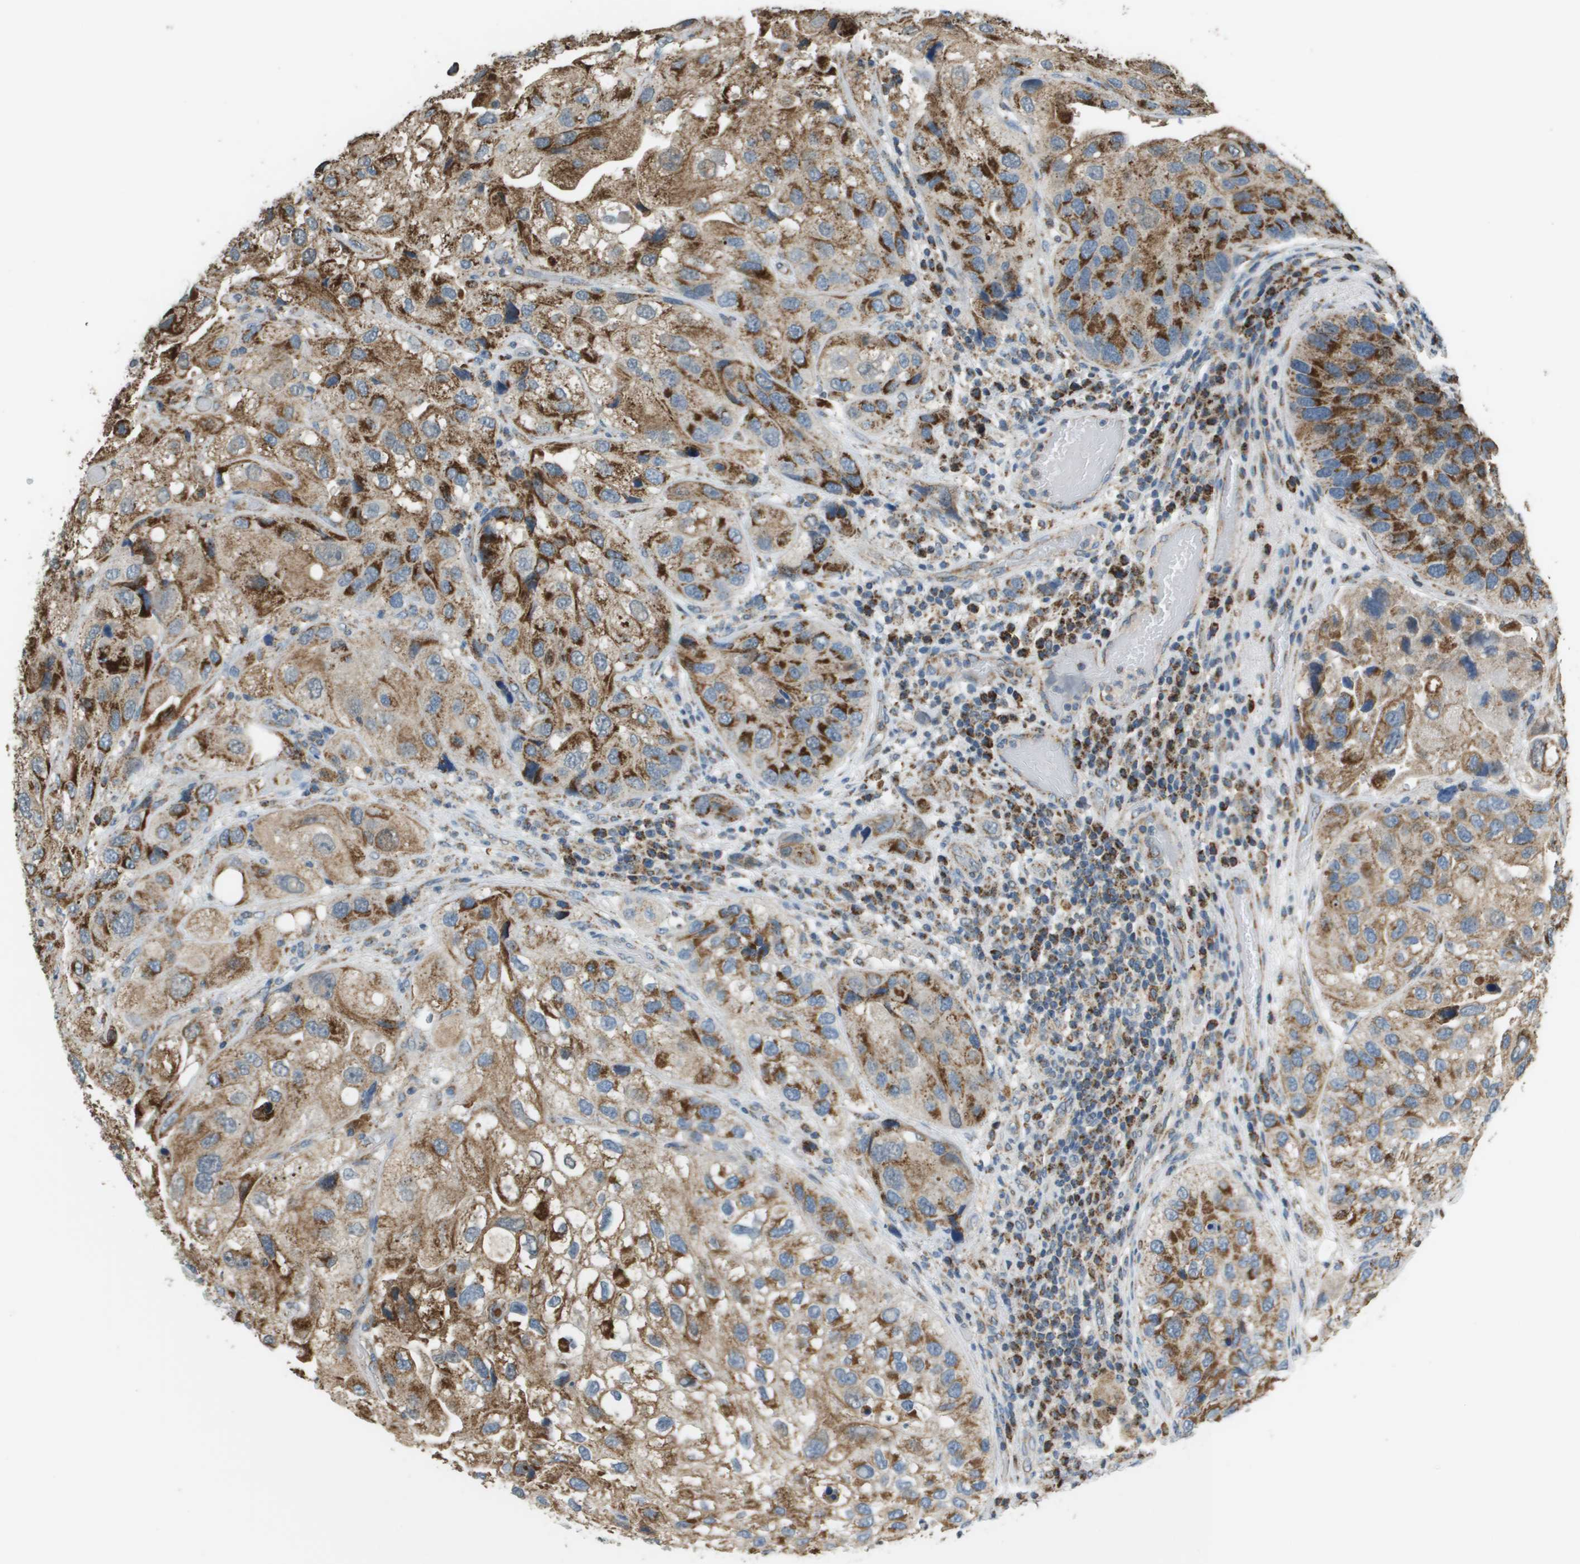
{"staining": {"intensity": "strong", "quantity": ">75%", "location": "cytoplasmic/membranous"}, "tissue": "urothelial cancer", "cell_type": "Tumor cells", "image_type": "cancer", "snomed": [{"axis": "morphology", "description": "Urothelial carcinoma, High grade"}, {"axis": "topography", "description": "Urinary bladder"}], "caption": "Immunohistochemical staining of human high-grade urothelial carcinoma exhibits high levels of strong cytoplasmic/membranous protein staining in approximately >75% of tumor cells. Nuclei are stained in blue.", "gene": "FH", "patient": {"sex": "female", "age": 64}}